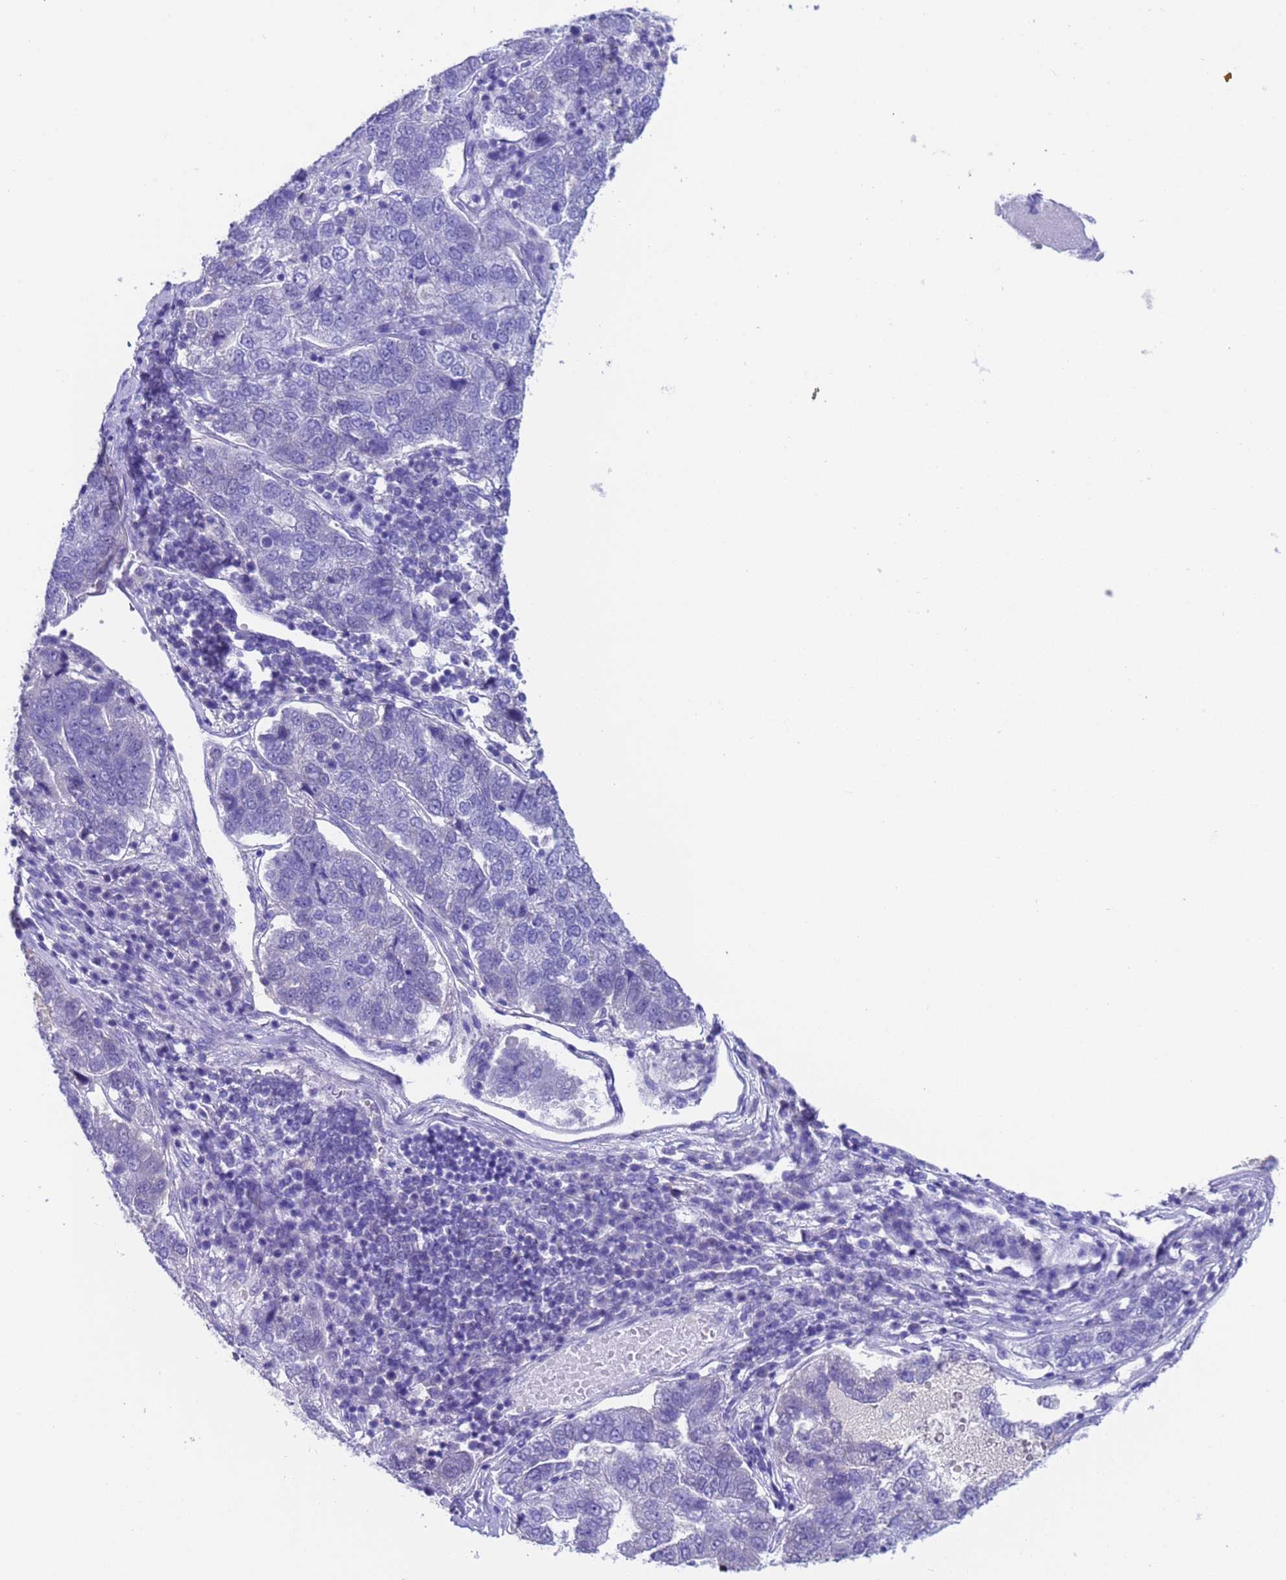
{"staining": {"intensity": "negative", "quantity": "none", "location": "none"}, "tissue": "pancreatic cancer", "cell_type": "Tumor cells", "image_type": "cancer", "snomed": [{"axis": "morphology", "description": "Adenocarcinoma, NOS"}, {"axis": "topography", "description": "Pancreas"}], "caption": "Tumor cells are negative for brown protein staining in pancreatic cancer.", "gene": "CKM", "patient": {"sex": "female", "age": 61}}